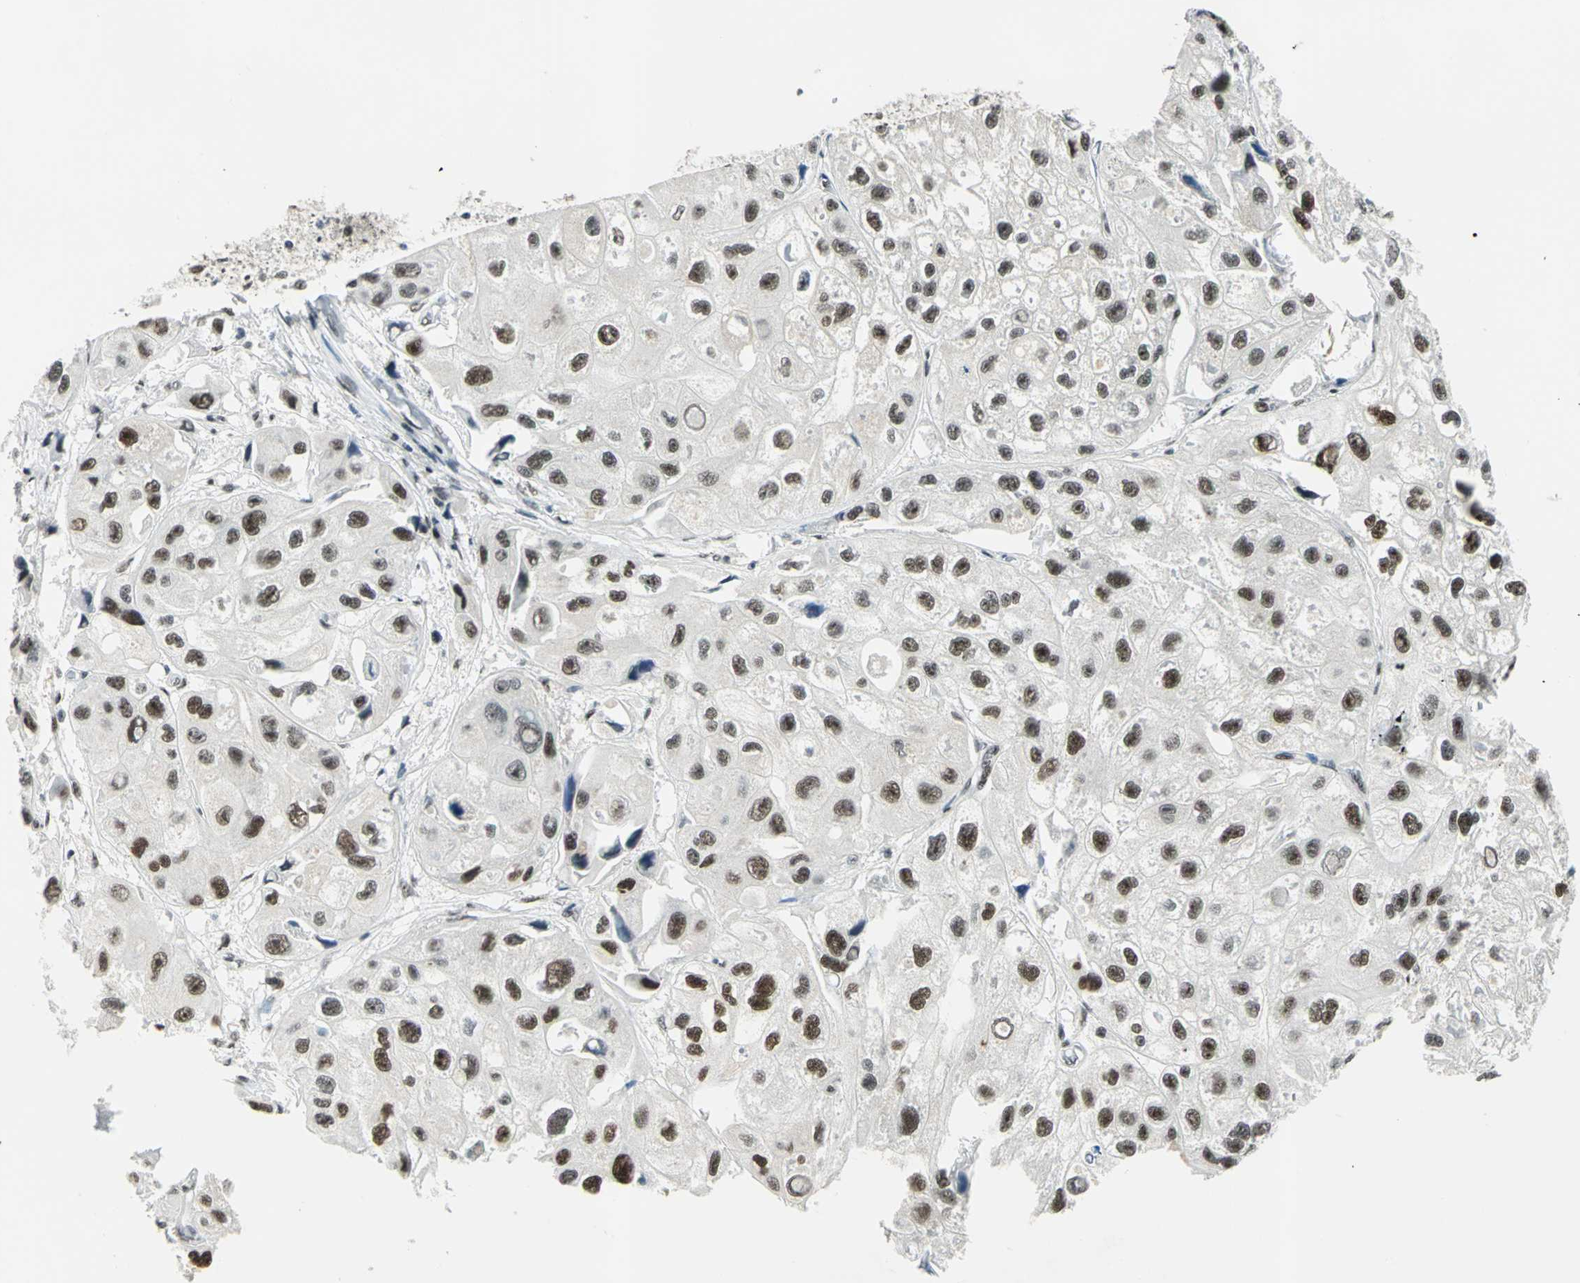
{"staining": {"intensity": "strong", "quantity": ">75%", "location": "nuclear"}, "tissue": "urothelial cancer", "cell_type": "Tumor cells", "image_type": "cancer", "snomed": [{"axis": "morphology", "description": "Urothelial carcinoma, High grade"}, {"axis": "topography", "description": "Urinary bladder"}], "caption": "An immunohistochemistry histopathology image of tumor tissue is shown. Protein staining in brown labels strong nuclear positivity in high-grade urothelial carcinoma within tumor cells. Immunohistochemistry (ihc) stains the protein of interest in brown and the nuclei are stained blue.", "gene": "KAT6B", "patient": {"sex": "female", "age": 64}}